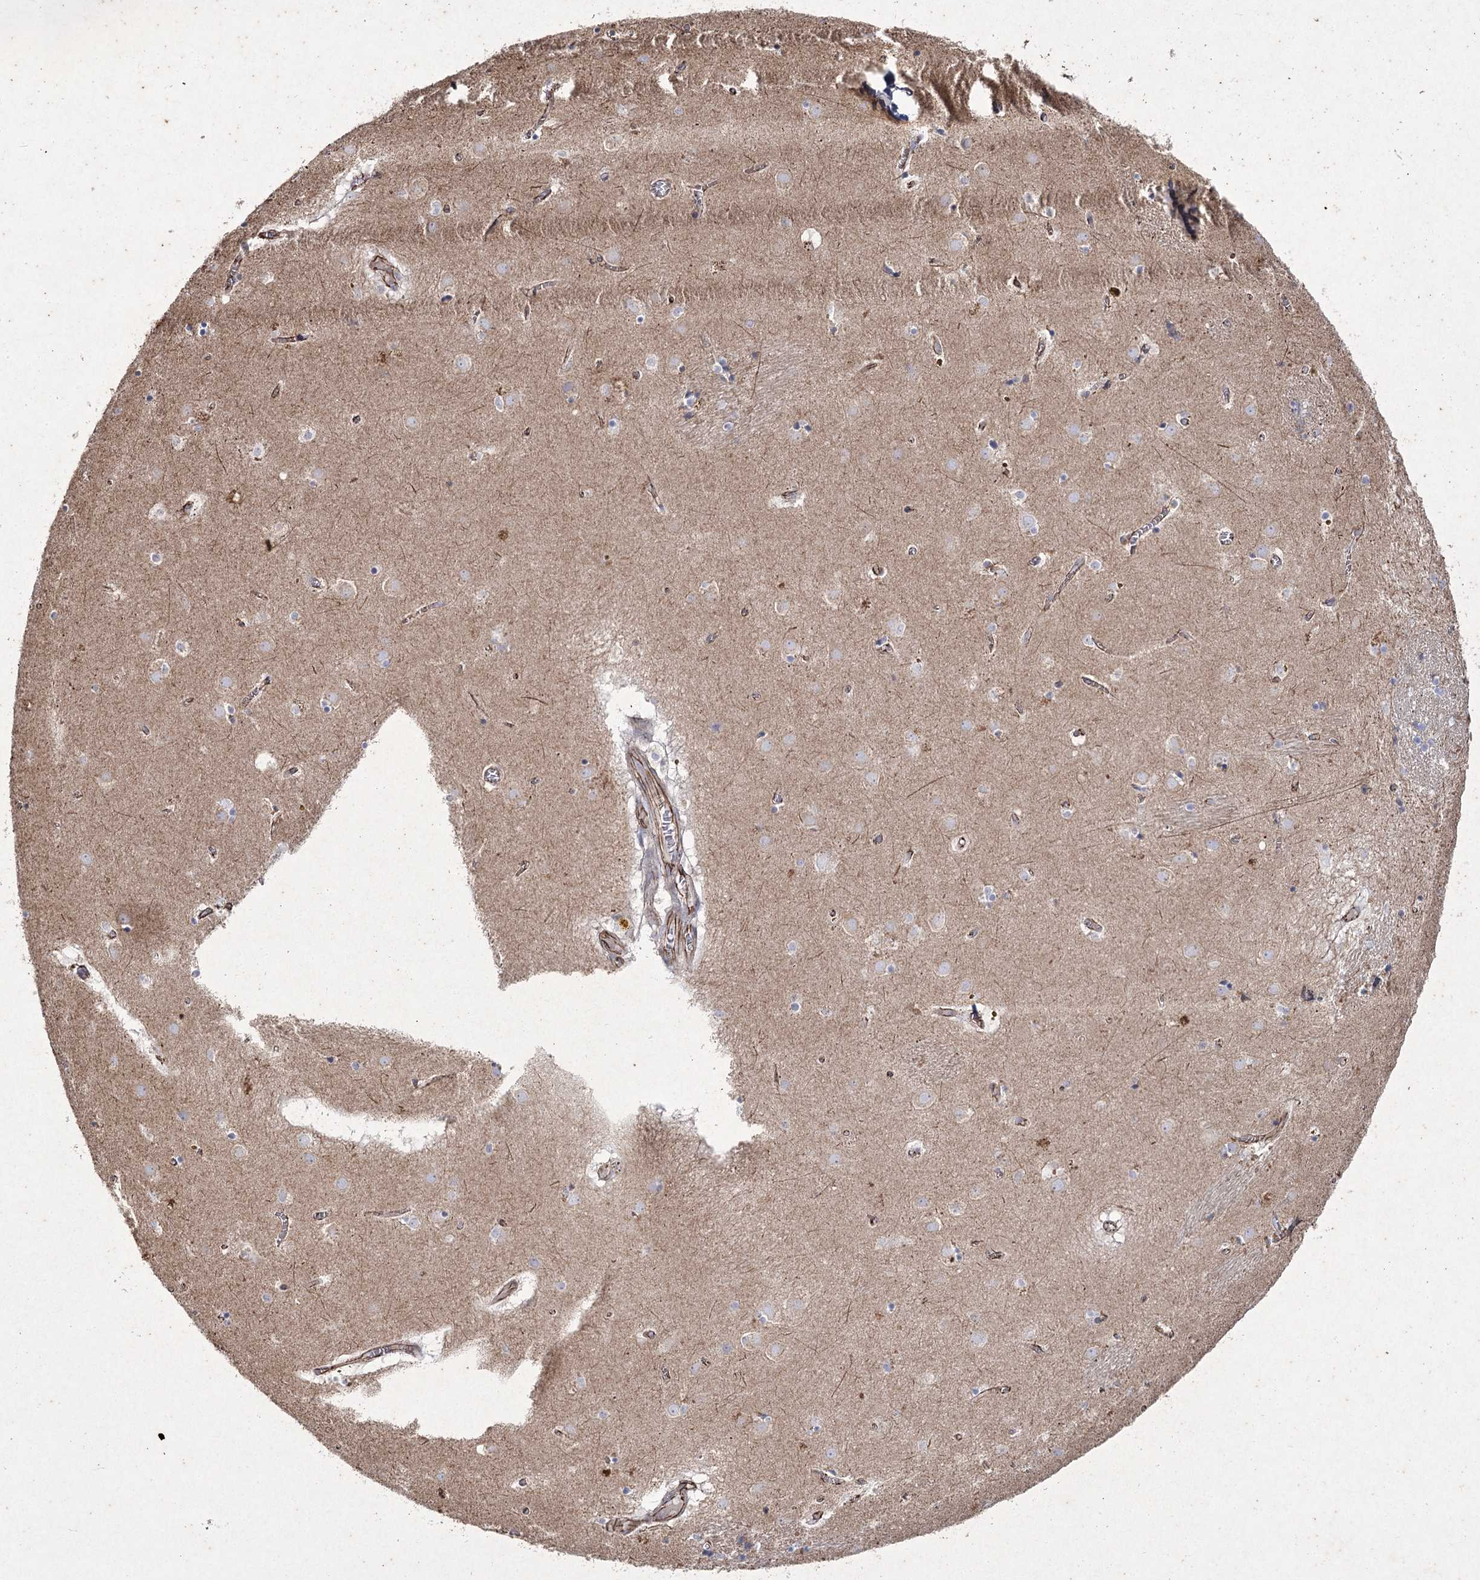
{"staining": {"intensity": "negative", "quantity": "none", "location": "none"}, "tissue": "caudate", "cell_type": "Glial cells", "image_type": "normal", "snomed": [{"axis": "morphology", "description": "Normal tissue, NOS"}, {"axis": "topography", "description": "Lateral ventricle wall"}], "caption": "High power microscopy photomicrograph of an immunohistochemistry (IHC) photomicrograph of benign caudate, revealing no significant expression in glial cells.", "gene": "LDLRAD3", "patient": {"sex": "male", "age": 70}}